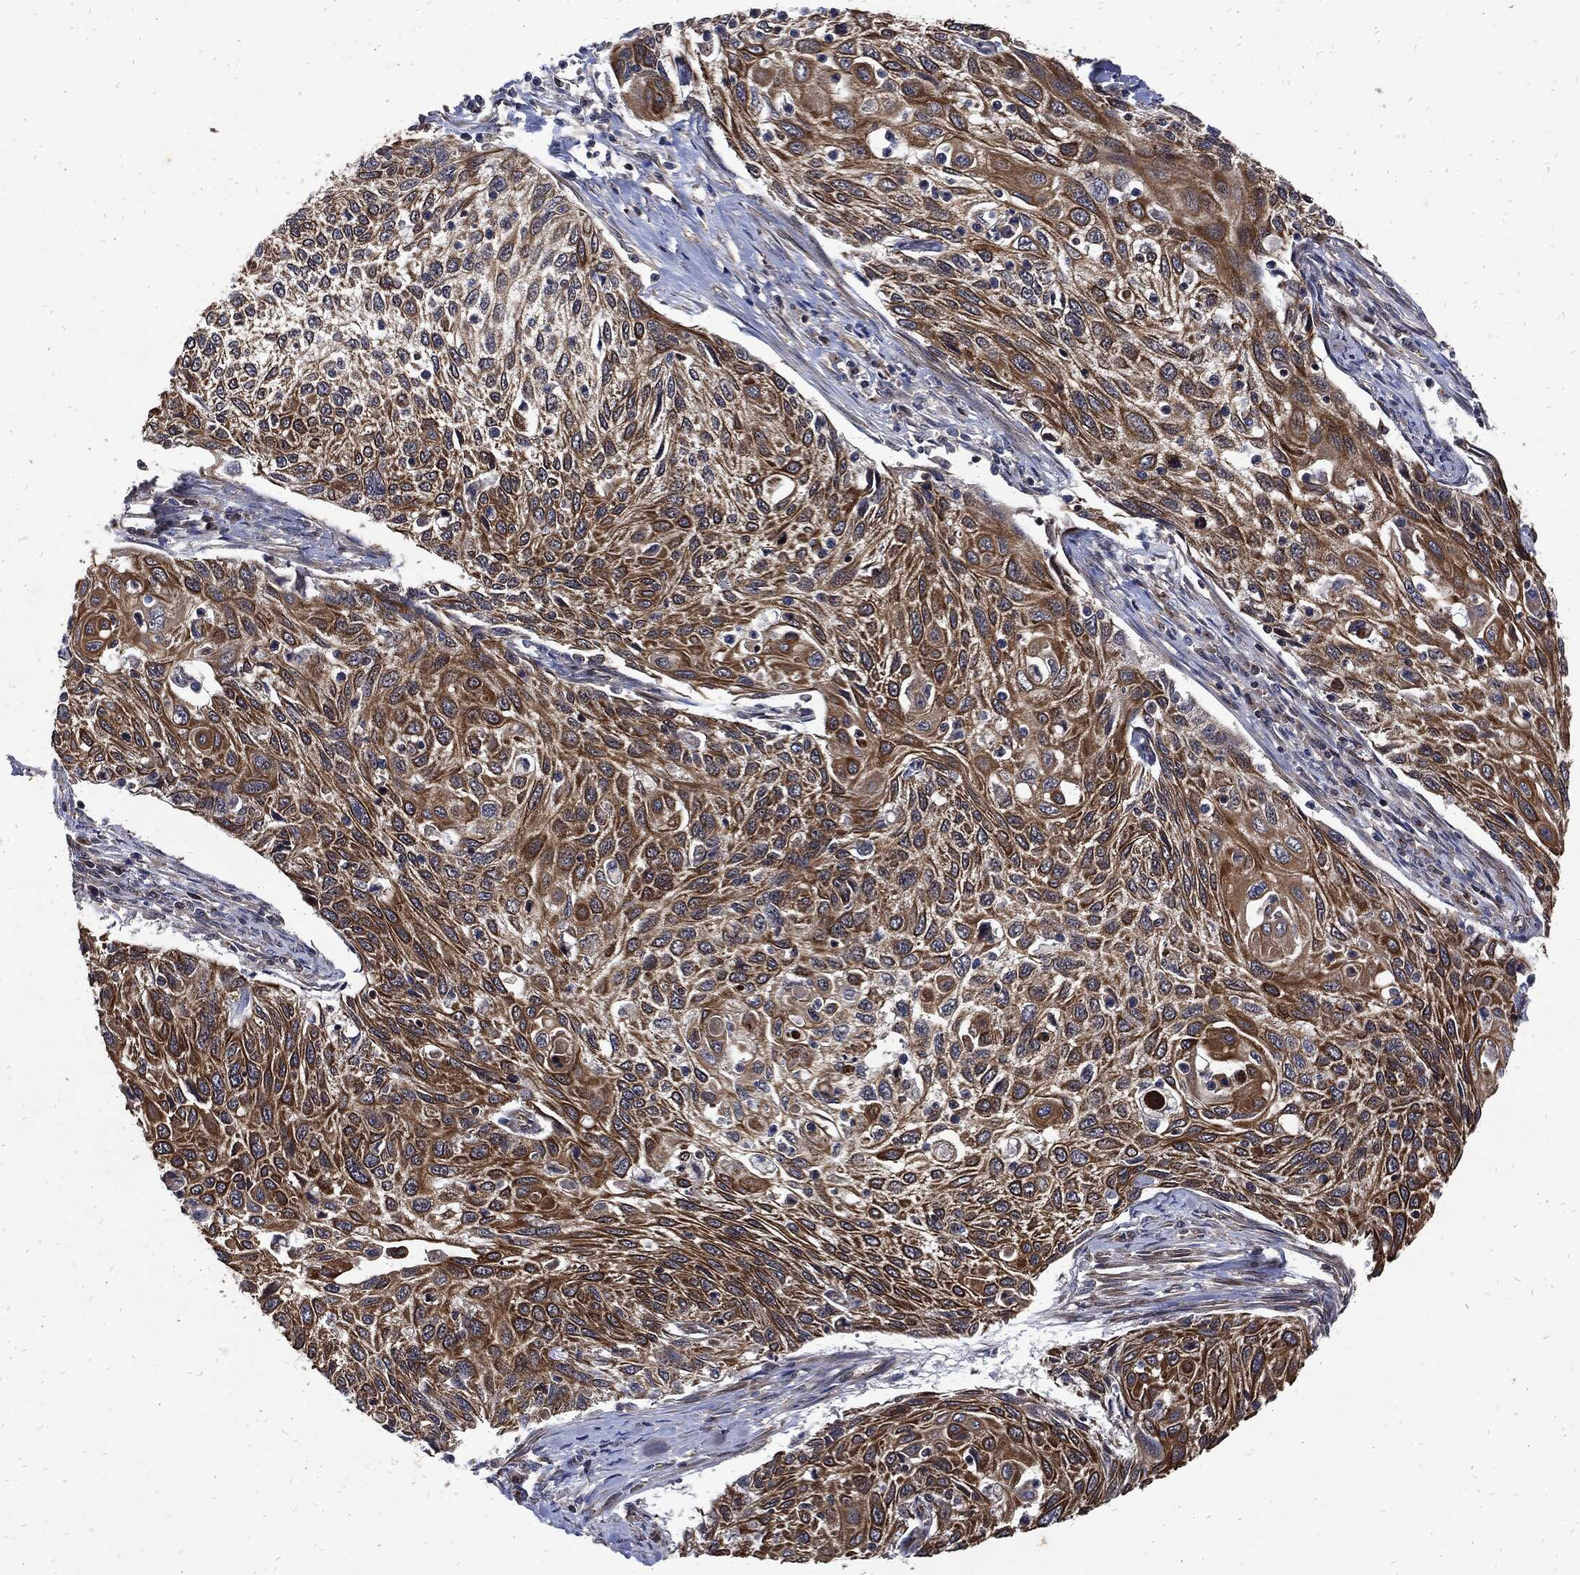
{"staining": {"intensity": "strong", "quantity": ">75%", "location": "cytoplasmic/membranous"}, "tissue": "cervical cancer", "cell_type": "Tumor cells", "image_type": "cancer", "snomed": [{"axis": "morphology", "description": "Squamous cell carcinoma, NOS"}, {"axis": "topography", "description": "Cervix"}], "caption": "High-magnification brightfield microscopy of cervical cancer (squamous cell carcinoma) stained with DAB (brown) and counterstained with hematoxylin (blue). tumor cells exhibit strong cytoplasmic/membranous staining is seen in approximately>75% of cells.", "gene": "DCTN1", "patient": {"sex": "female", "age": 70}}